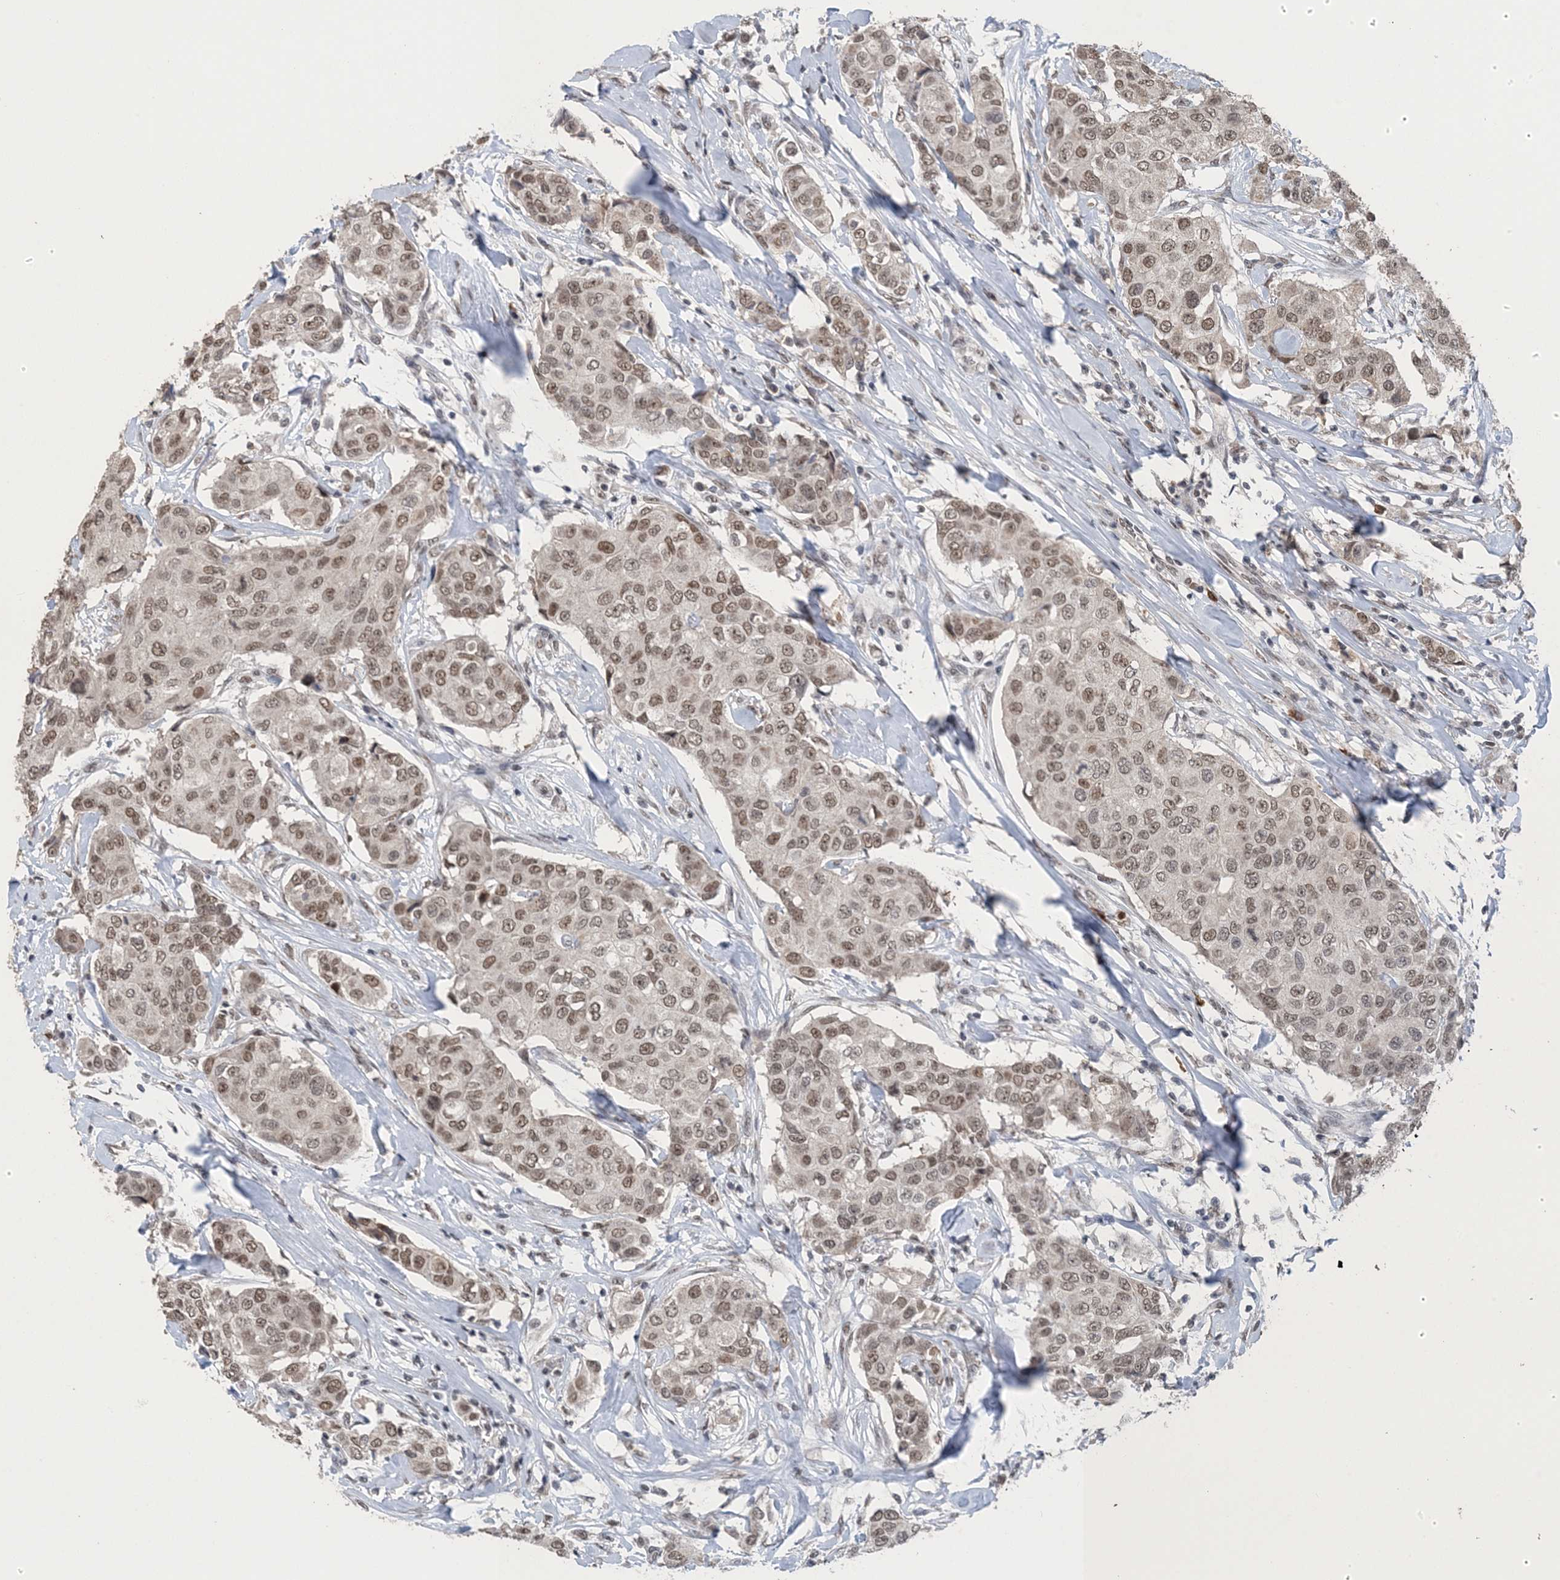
{"staining": {"intensity": "weak", "quantity": ">75%", "location": "nuclear"}, "tissue": "breast cancer", "cell_type": "Tumor cells", "image_type": "cancer", "snomed": [{"axis": "morphology", "description": "Duct carcinoma"}, {"axis": "topography", "description": "Breast"}], "caption": "The histopathology image displays immunohistochemical staining of breast cancer (infiltrating ductal carcinoma). There is weak nuclear expression is identified in about >75% of tumor cells.", "gene": "MBD2", "patient": {"sex": "female", "age": 80}}